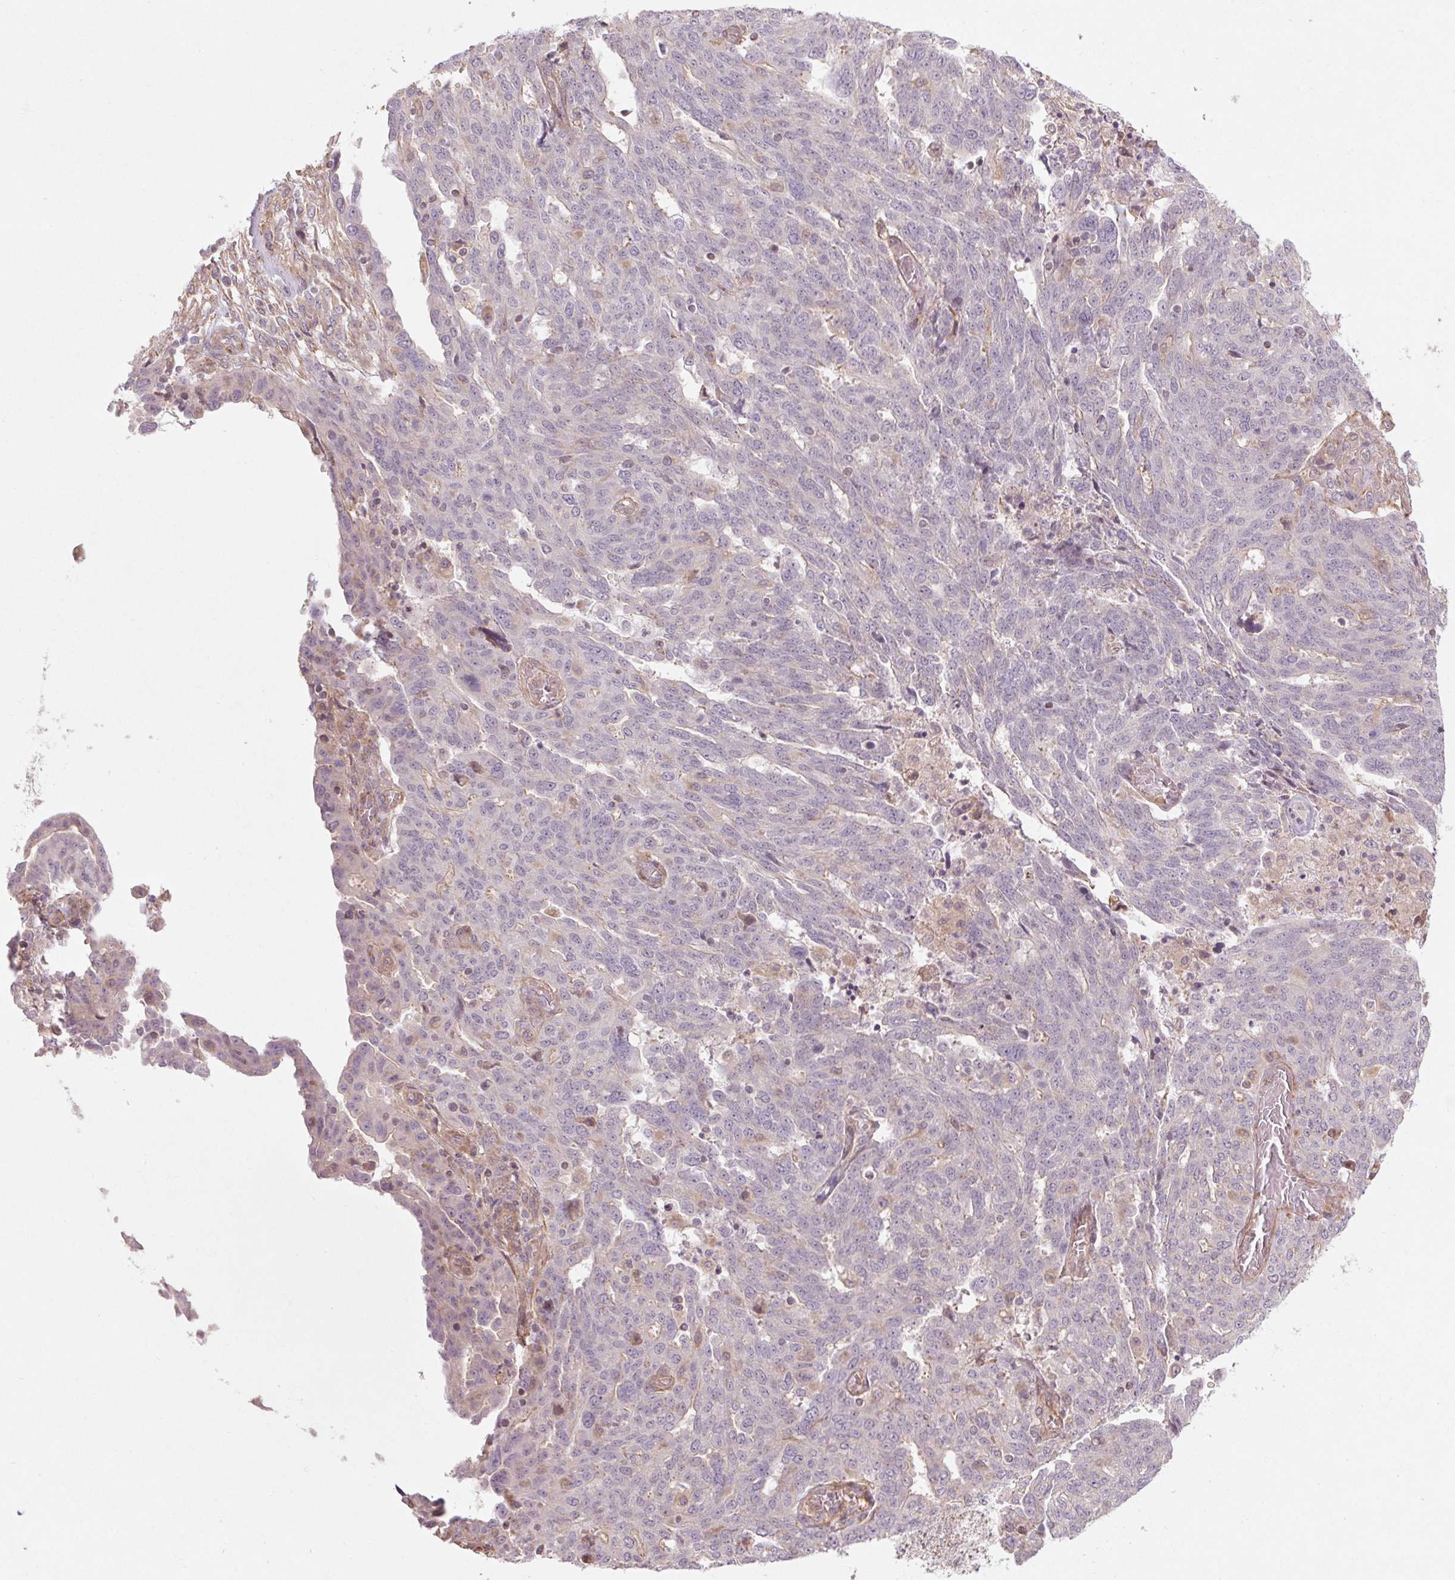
{"staining": {"intensity": "negative", "quantity": "none", "location": "none"}, "tissue": "ovarian cancer", "cell_type": "Tumor cells", "image_type": "cancer", "snomed": [{"axis": "morphology", "description": "Cystadenocarcinoma, serous, NOS"}, {"axis": "topography", "description": "Ovary"}], "caption": "A high-resolution histopathology image shows immunohistochemistry (IHC) staining of serous cystadenocarcinoma (ovarian), which exhibits no significant staining in tumor cells.", "gene": "CCSER1", "patient": {"sex": "female", "age": 67}}